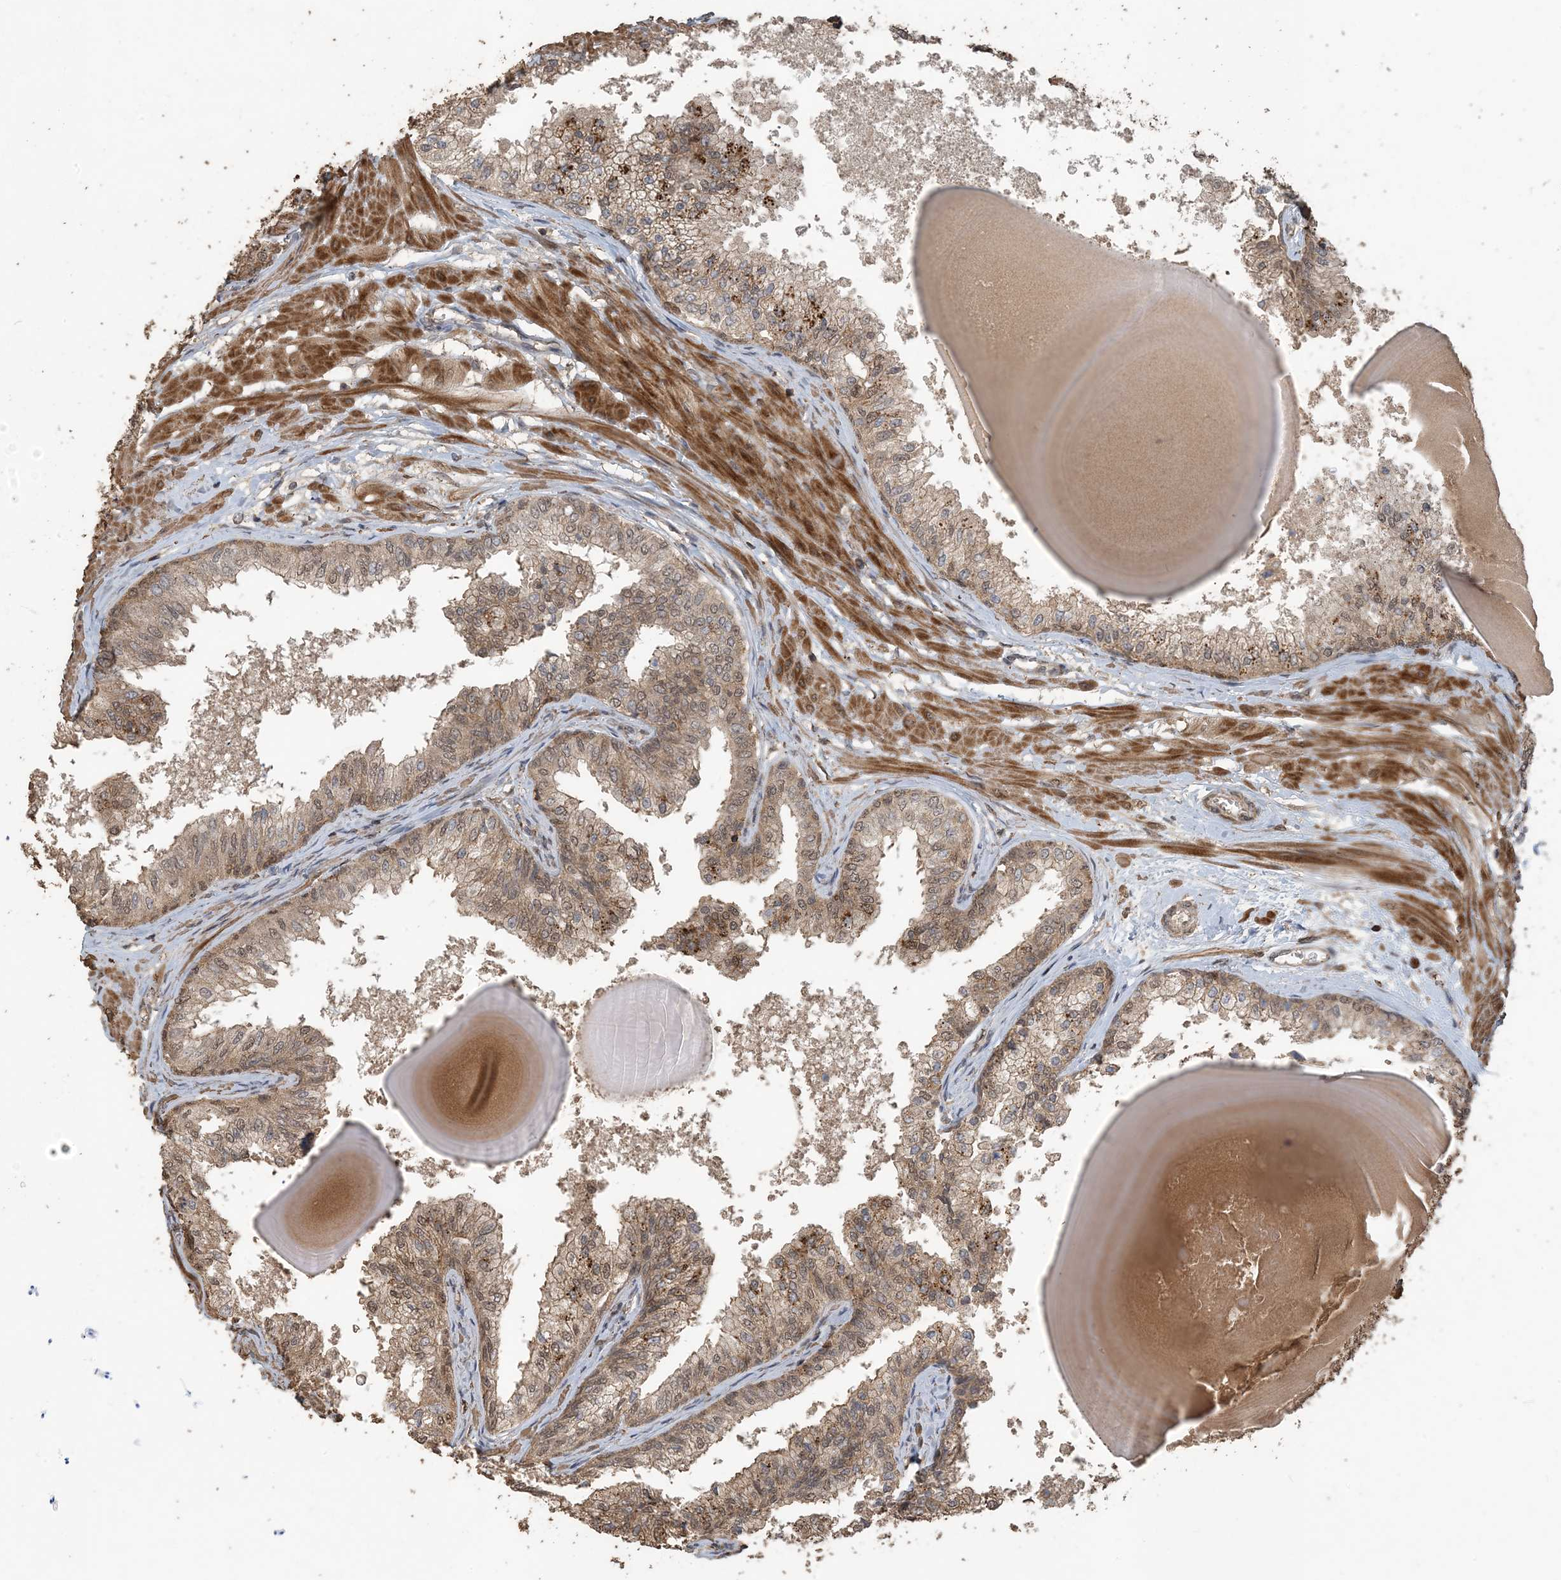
{"staining": {"intensity": "moderate", "quantity": ">75%", "location": "cytoplasmic/membranous,nuclear"}, "tissue": "prostate", "cell_type": "Glandular cells", "image_type": "normal", "snomed": [{"axis": "morphology", "description": "Normal tissue, NOS"}, {"axis": "topography", "description": "Prostate"}], "caption": "Immunohistochemistry (DAB (3,3'-diaminobenzidine)) staining of benign human prostate exhibits moderate cytoplasmic/membranous,nuclear protein positivity in about >75% of glandular cells.", "gene": "ZC3H12A", "patient": {"sex": "male", "age": 48}}